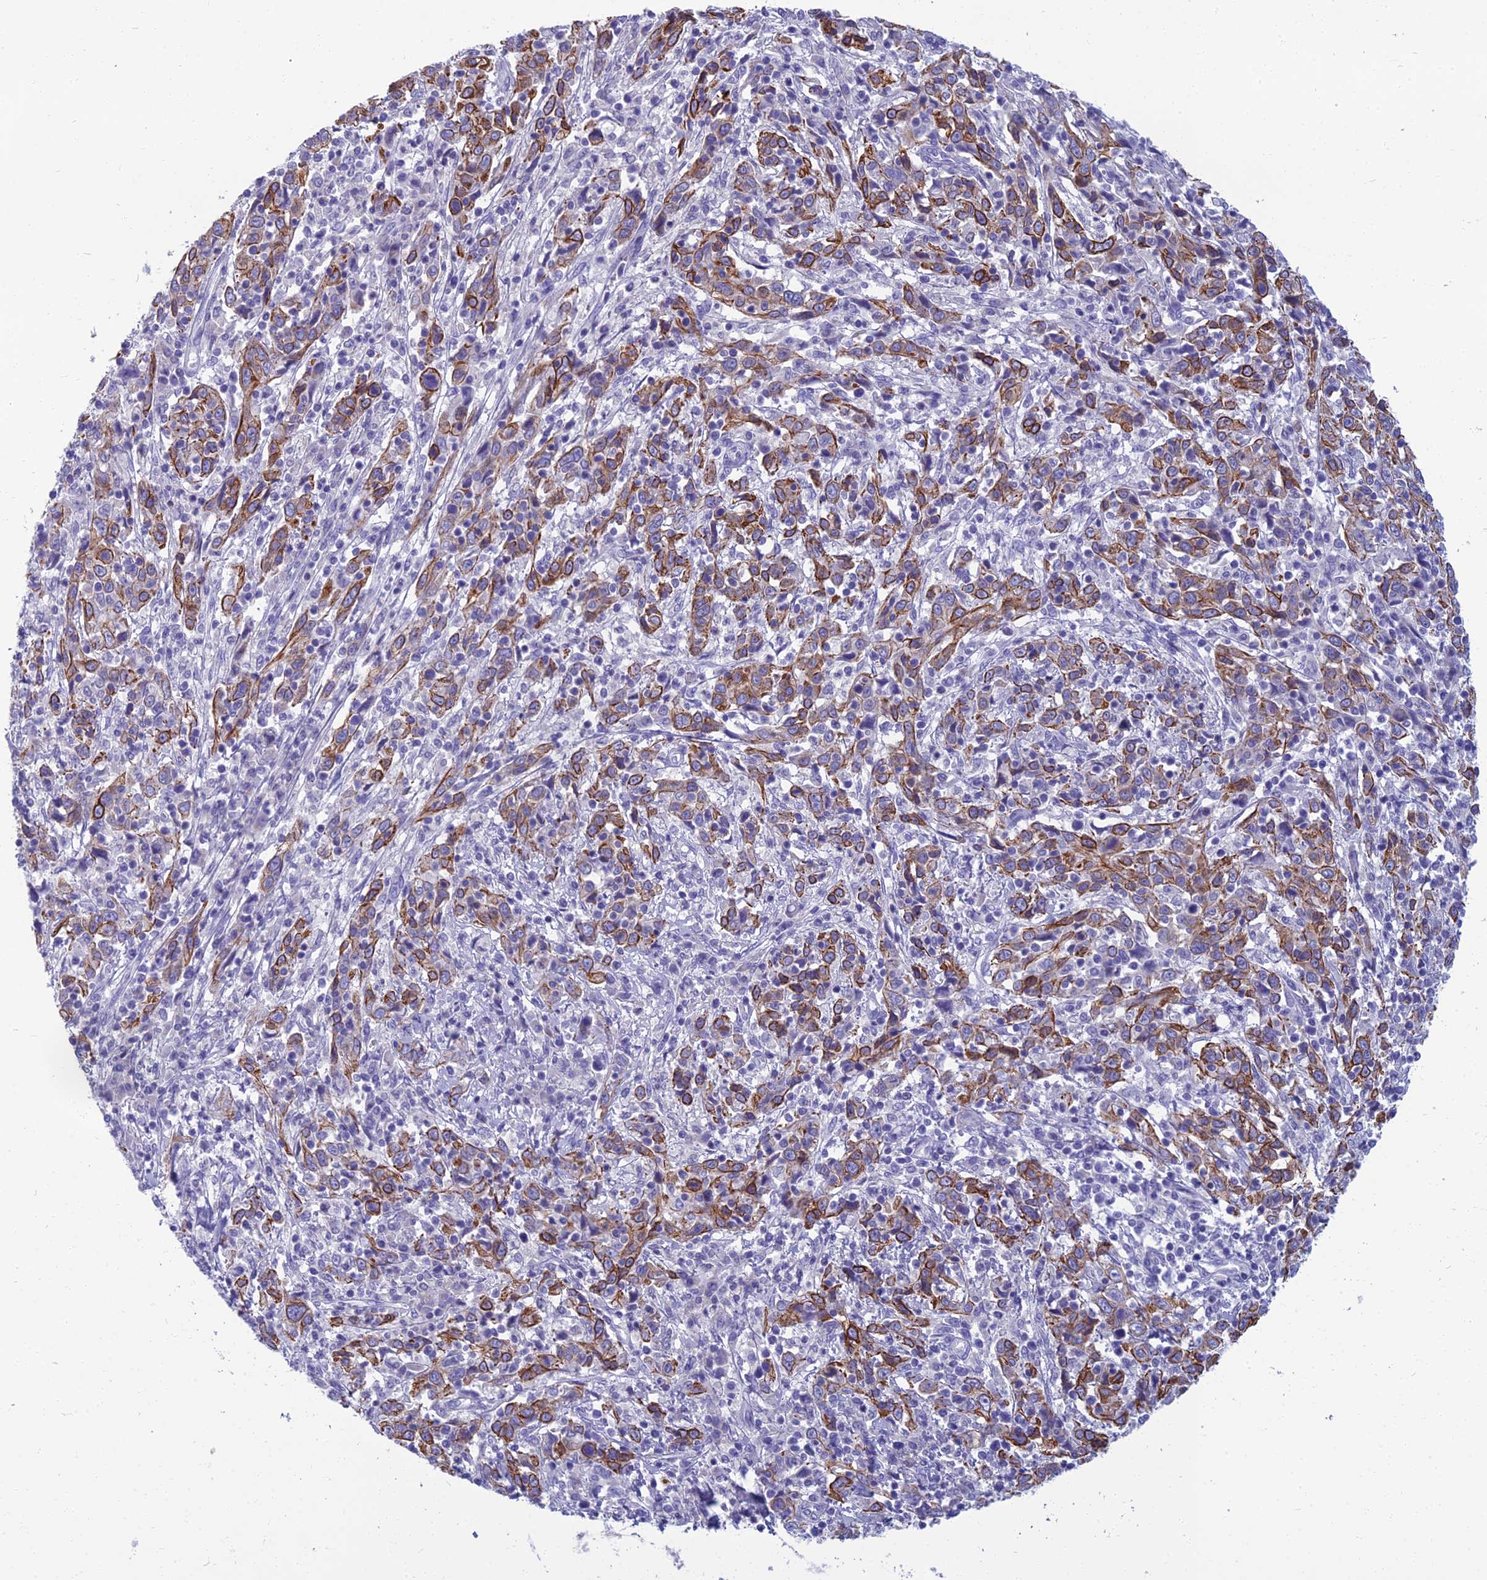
{"staining": {"intensity": "moderate", "quantity": ">75%", "location": "cytoplasmic/membranous"}, "tissue": "cervical cancer", "cell_type": "Tumor cells", "image_type": "cancer", "snomed": [{"axis": "morphology", "description": "Squamous cell carcinoma, NOS"}, {"axis": "topography", "description": "Cervix"}], "caption": "Protein expression analysis of cervical squamous cell carcinoma demonstrates moderate cytoplasmic/membranous expression in approximately >75% of tumor cells.", "gene": "SPTLC3", "patient": {"sex": "female", "age": 46}}